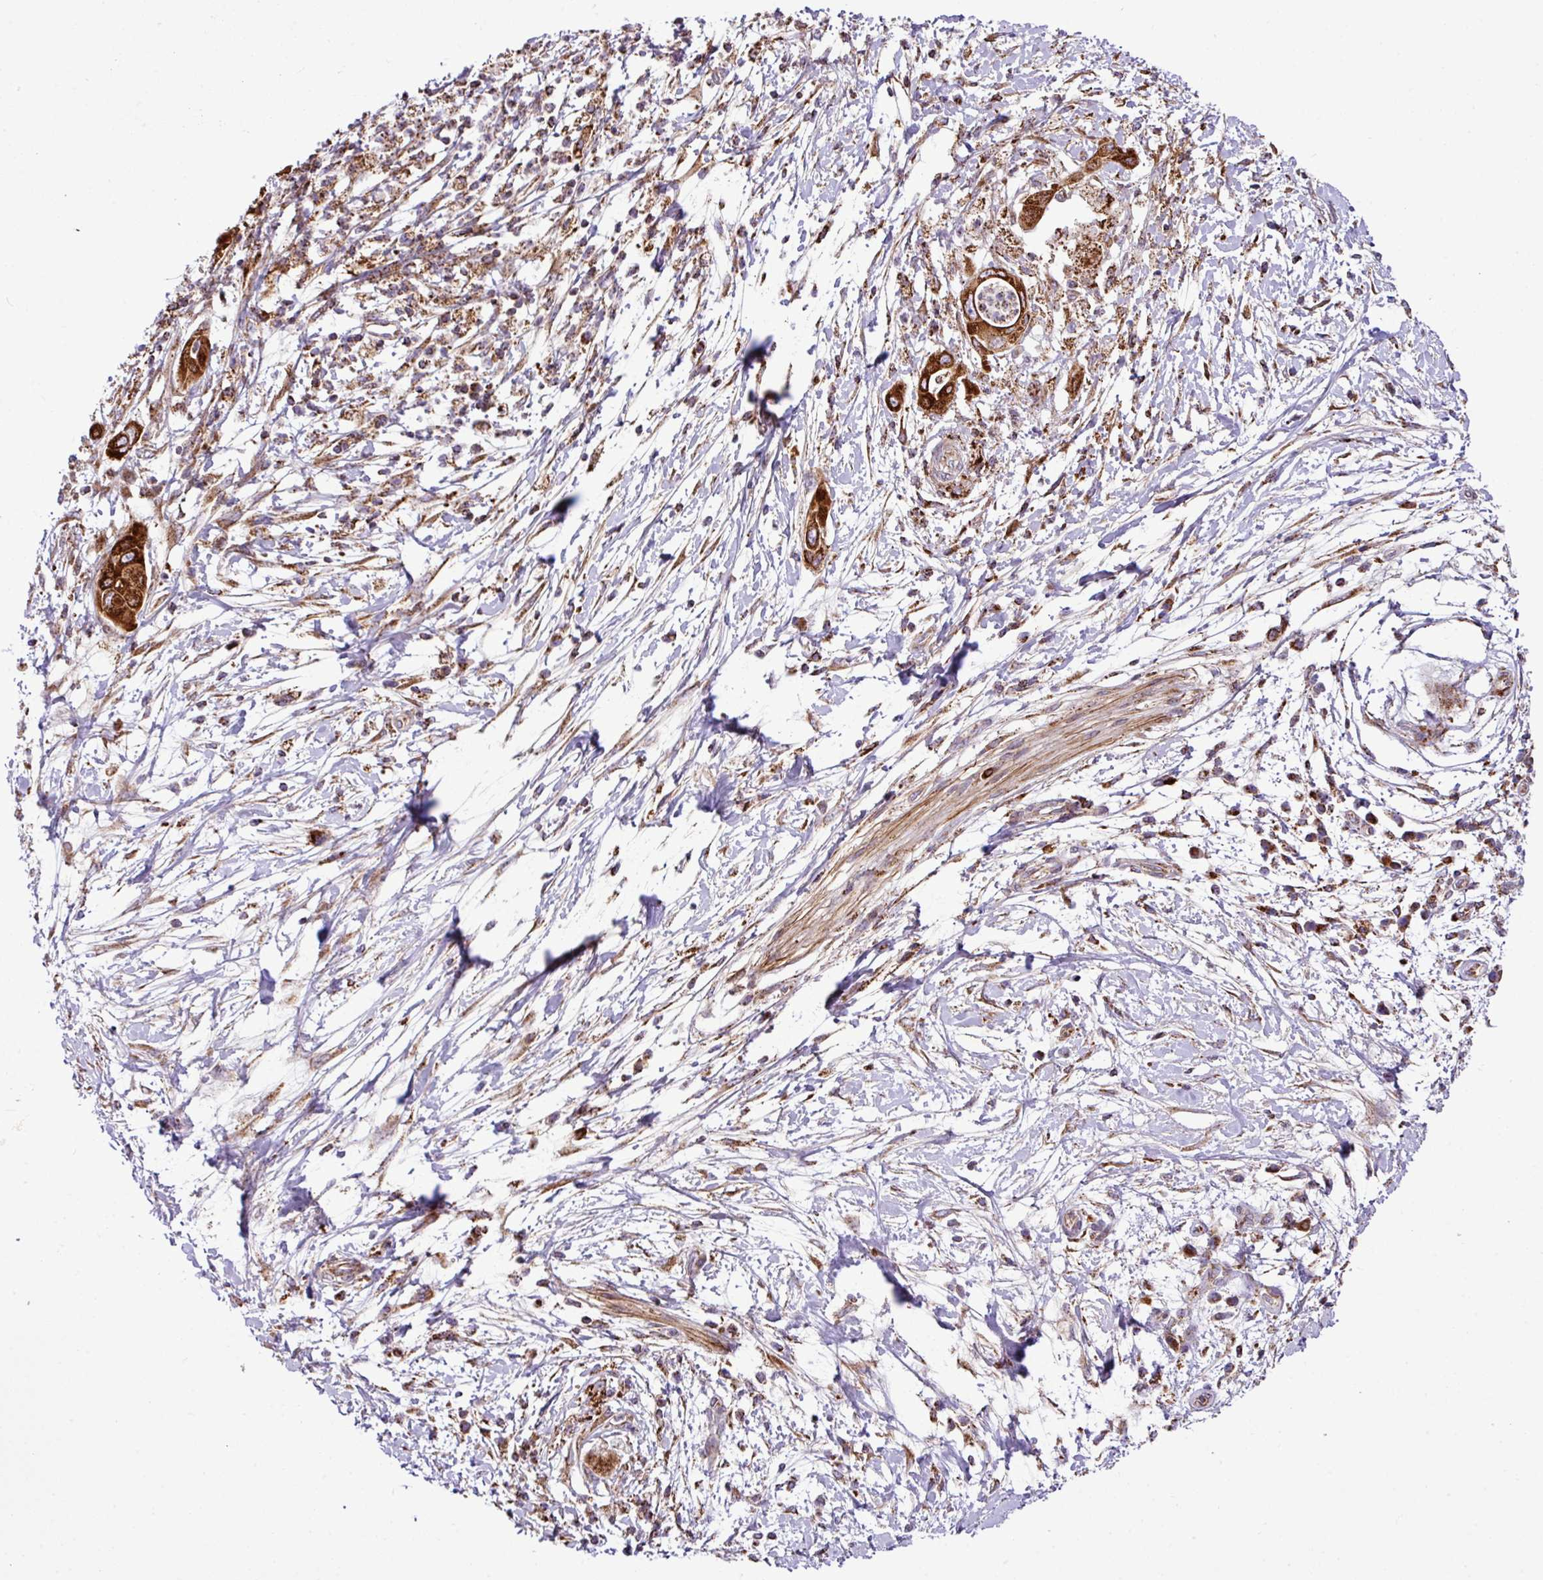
{"staining": {"intensity": "strong", "quantity": ">75%", "location": "cytoplasmic/membranous"}, "tissue": "pancreatic cancer", "cell_type": "Tumor cells", "image_type": "cancer", "snomed": [{"axis": "morphology", "description": "Adenocarcinoma, NOS"}, {"axis": "topography", "description": "Pancreas"}], "caption": "A high amount of strong cytoplasmic/membranous expression is identified in approximately >75% of tumor cells in pancreatic cancer (adenocarcinoma) tissue.", "gene": "ZNF569", "patient": {"sex": "male", "age": 68}}